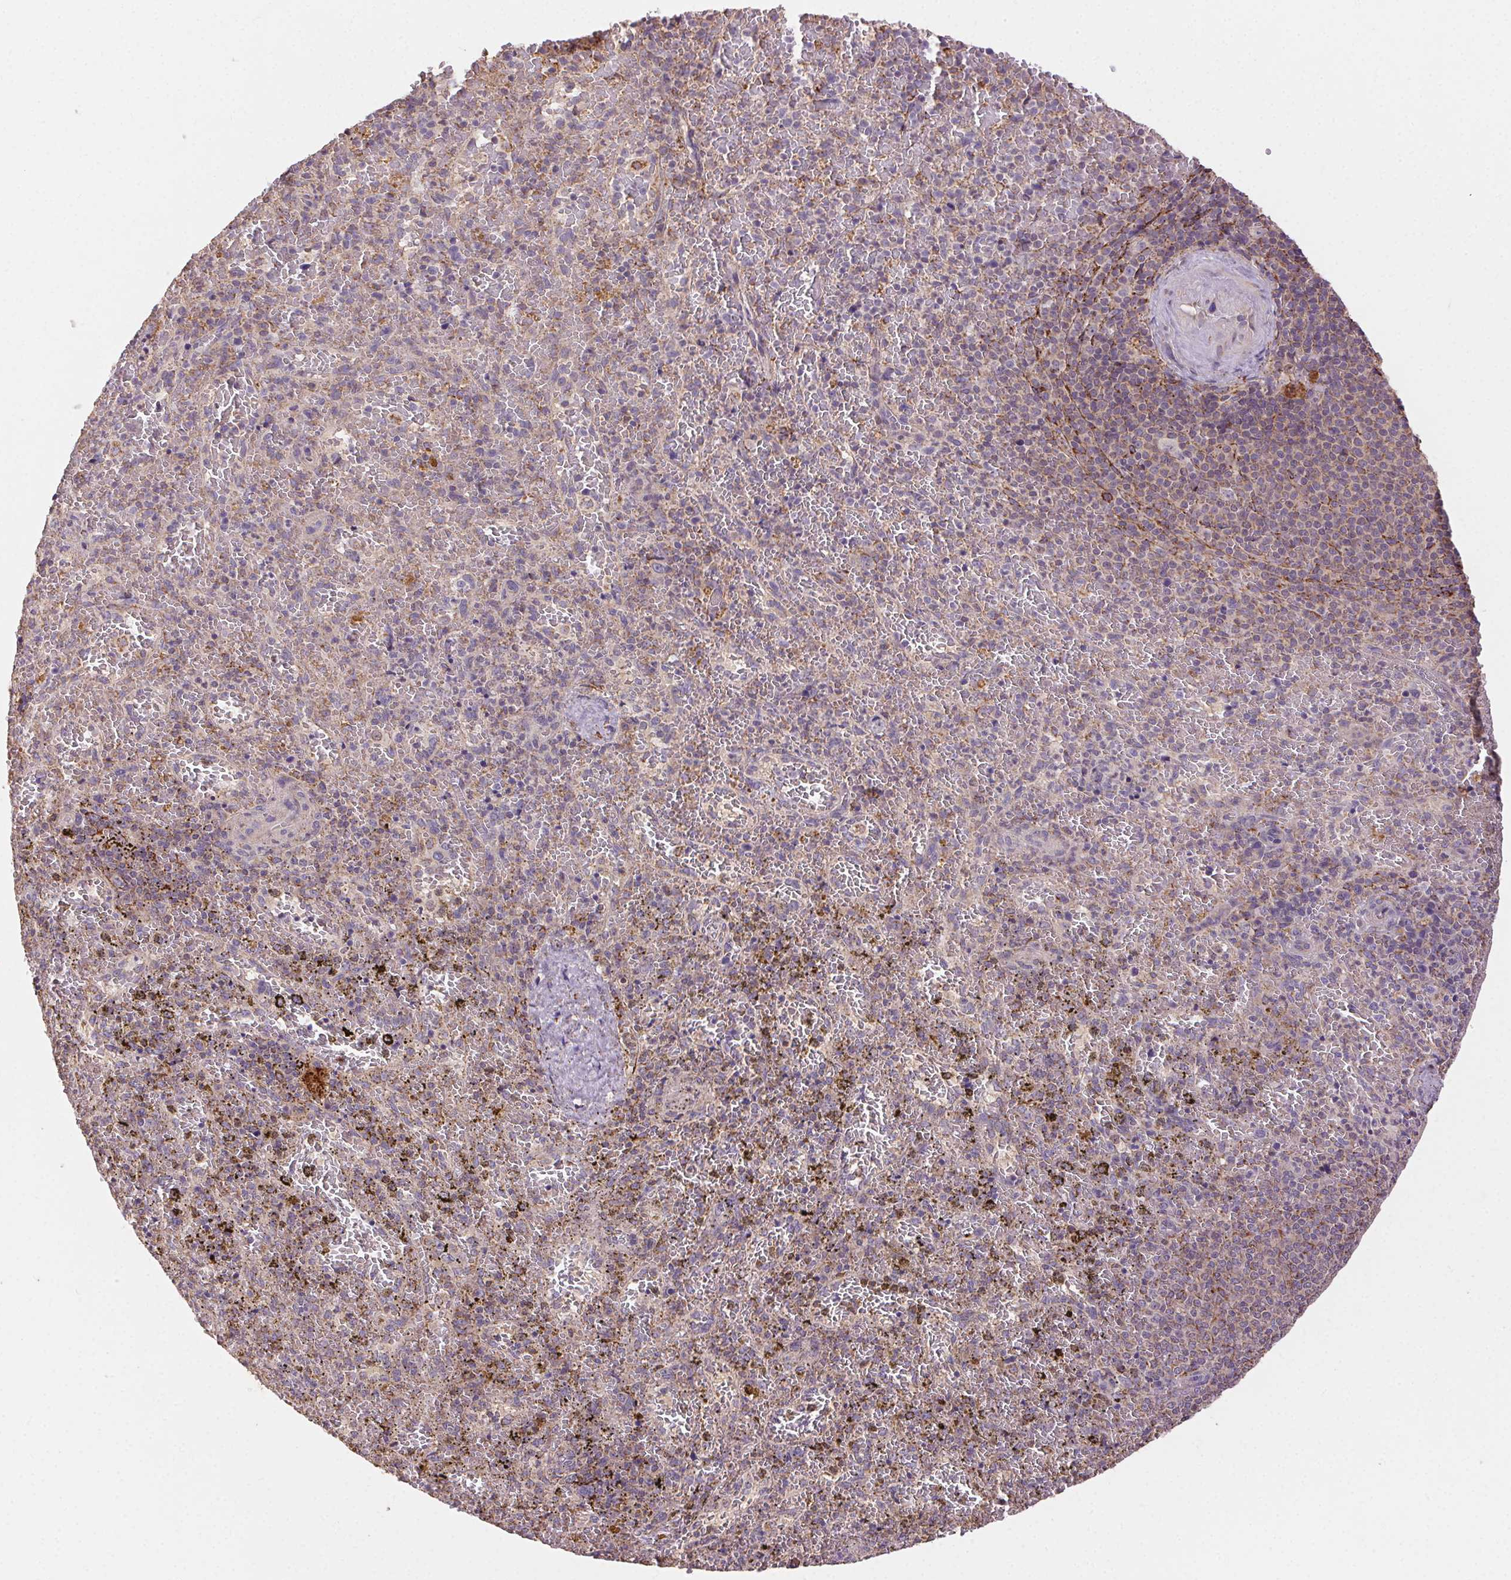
{"staining": {"intensity": "weak", "quantity": "<25%", "location": "cytoplasmic/membranous"}, "tissue": "spleen", "cell_type": "Cells in red pulp", "image_type": "normal", "snomed": [{"axis": "morphology", "description": "Normal tissue, NOS"}, {"axis": "topography", "description": "Spleen"}], "caption": "High power microscopy micrograph of an immunohistochemistry histopathology image of normal spleen, revealing no significant staining in cells in red pulp.", "gene": "FNBP1L", "patient": {"sex": "female", "age": 50}}